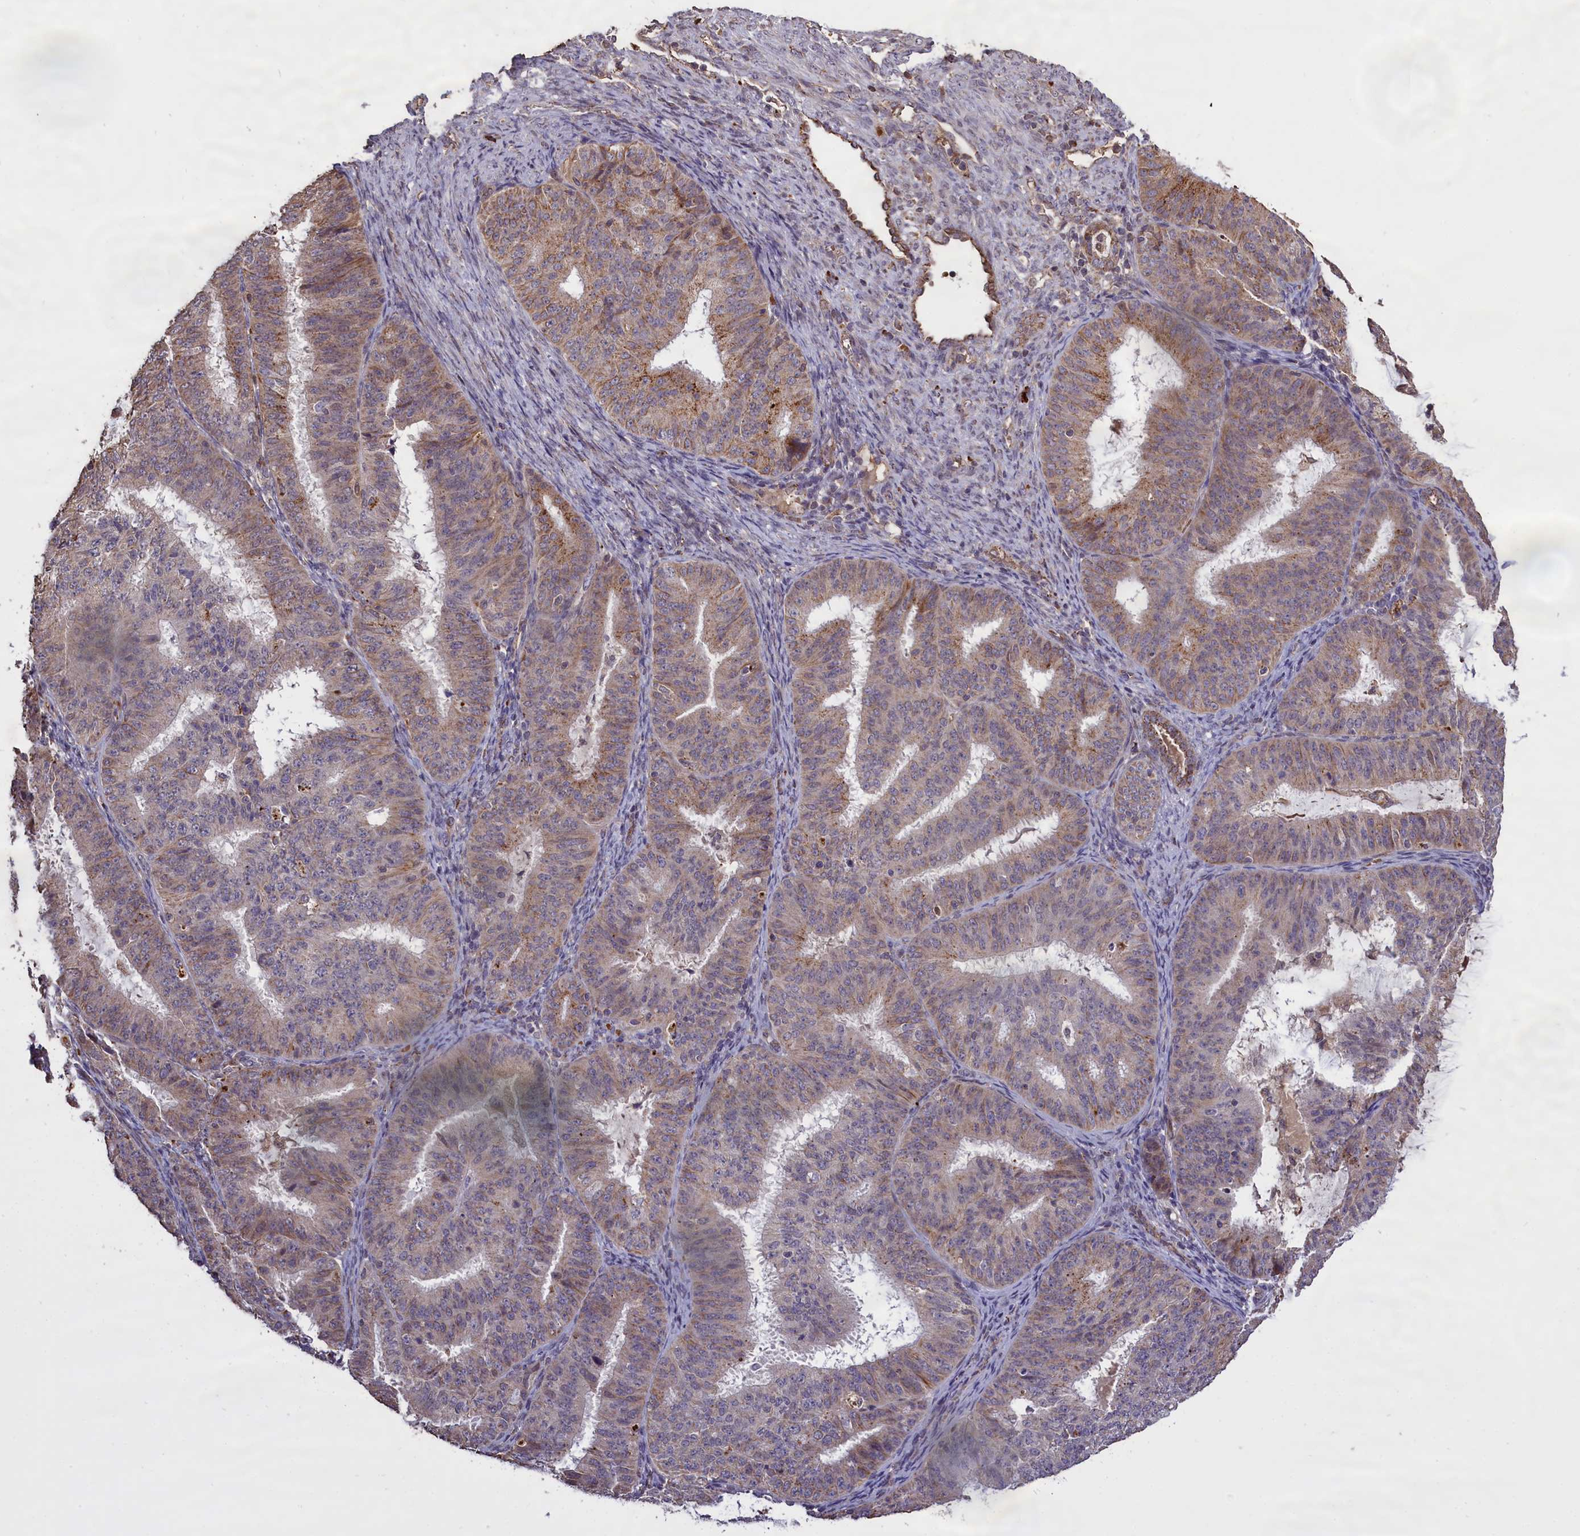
{"staining": {"intensity": "weak", "quantity": "25%-75%", "location": "cytoplasmic/membranous"}, "tissue": "endometrial cancer", "cell_type": "Tumor cells", "image_type": "cancer", "snomed": [{"axis": "morphology", "description": "Adenocarcinoma, NOS"}, {"axis": "topography", "description": "Endometrium"}], "caption": "Tumor cells show weak cytoplasmic/membranous positivity in about 25%-75% of cells in endometrial cancer (adenocarcinoma).", "gene": "CLRN2", "patient": {"sex": "female", "age": 51}}